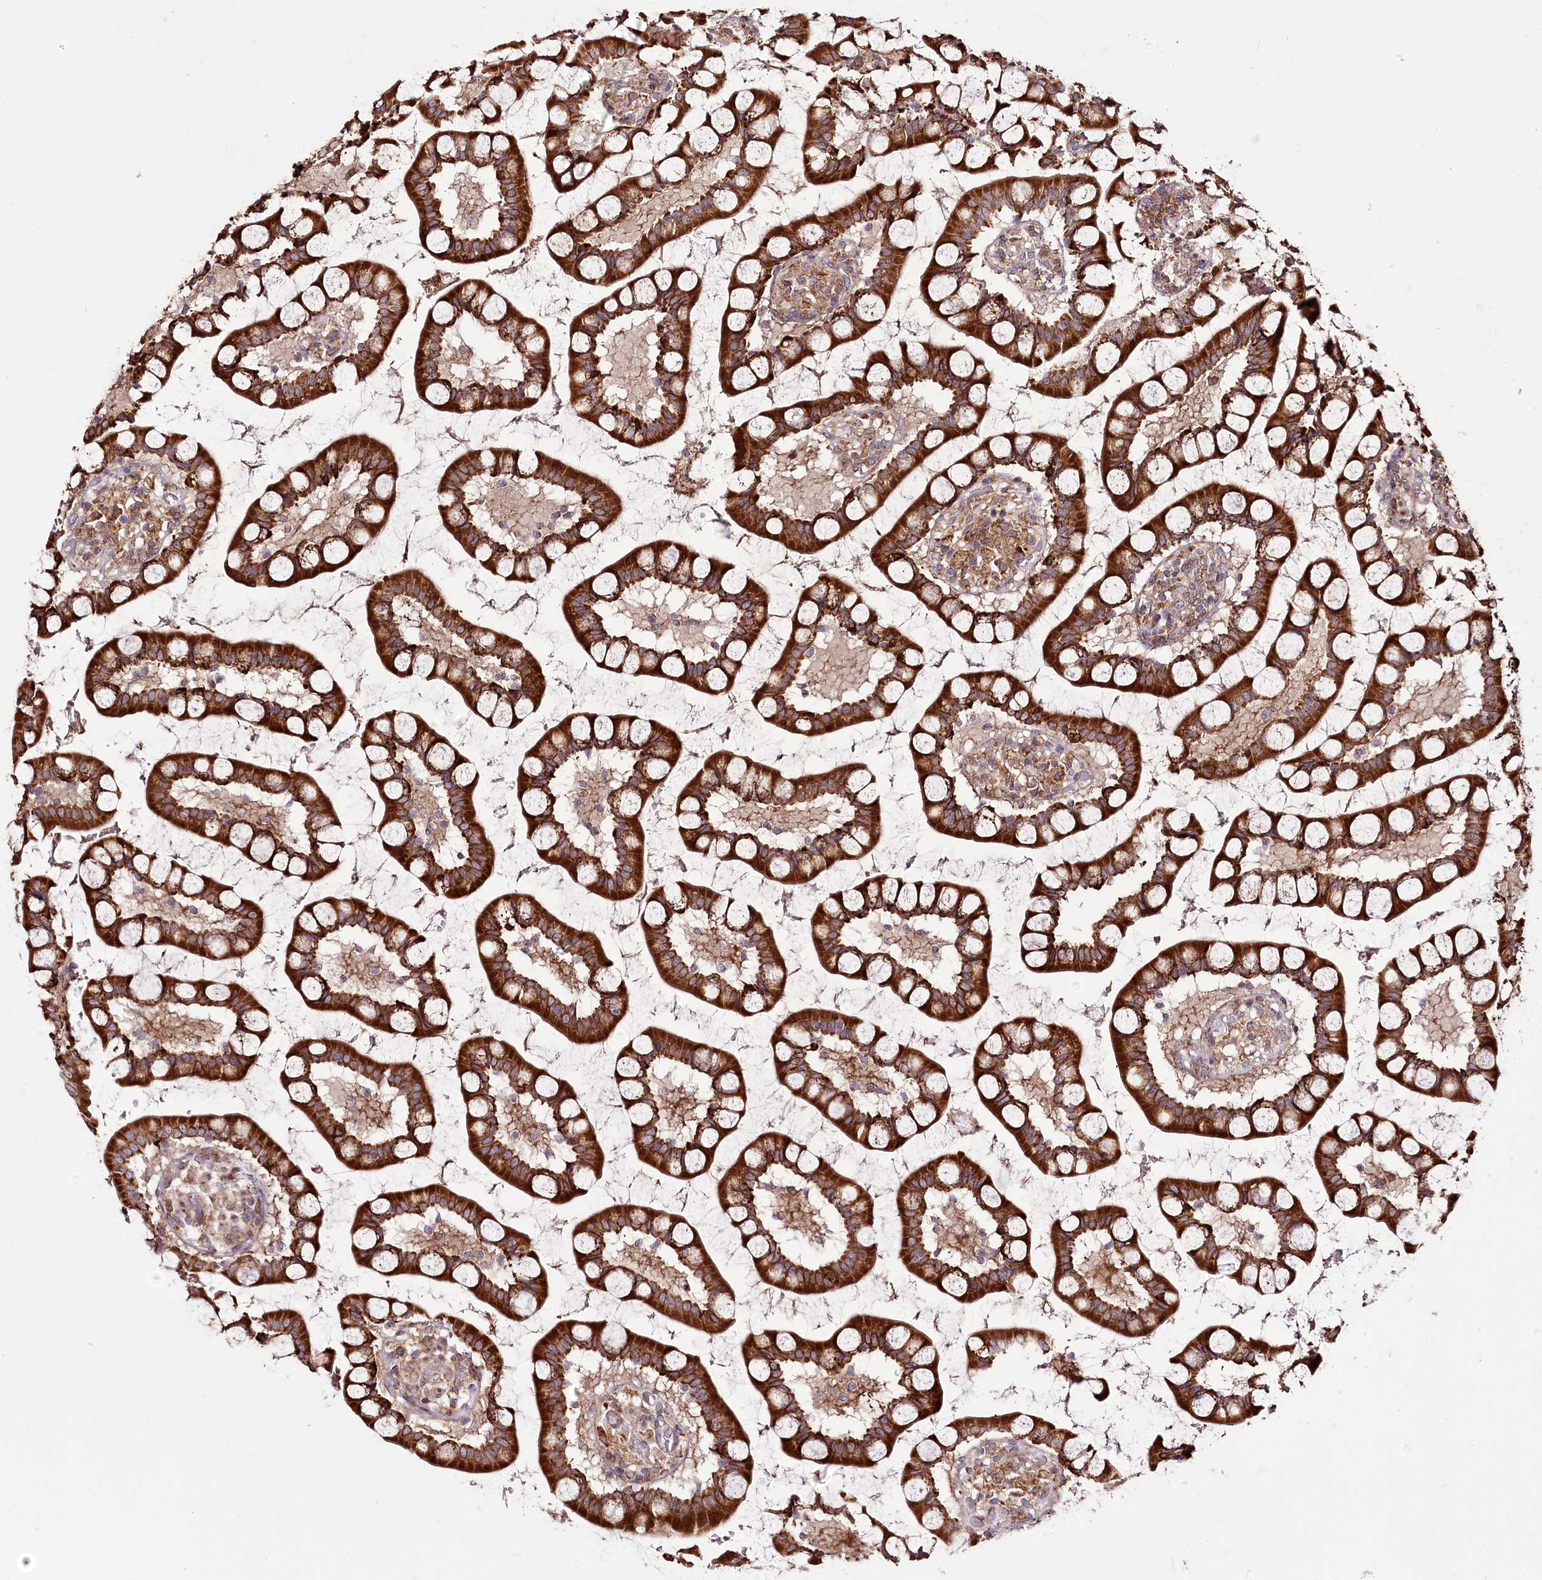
{"staining": {"intensity": "strong", "quantity": ">75%", "location": "cytoplasmic/membranous"}, "tissue": "small intestine", "cell_type": "Glandular cells", "image_type": "normal", "snomed": [{"axis": "morphology", "description": "Normal tissue, NOS"}, {"axis": "topography", "description": "Small intestine"}], "caption": "DAB immunohistochemical staining of benign small intestine displays strong cytoplasmic/membranous protein staining in approximately >75% of glandular cells.", "gene": "RAB7A", "patient": {"sex": "male", "age": 52}}